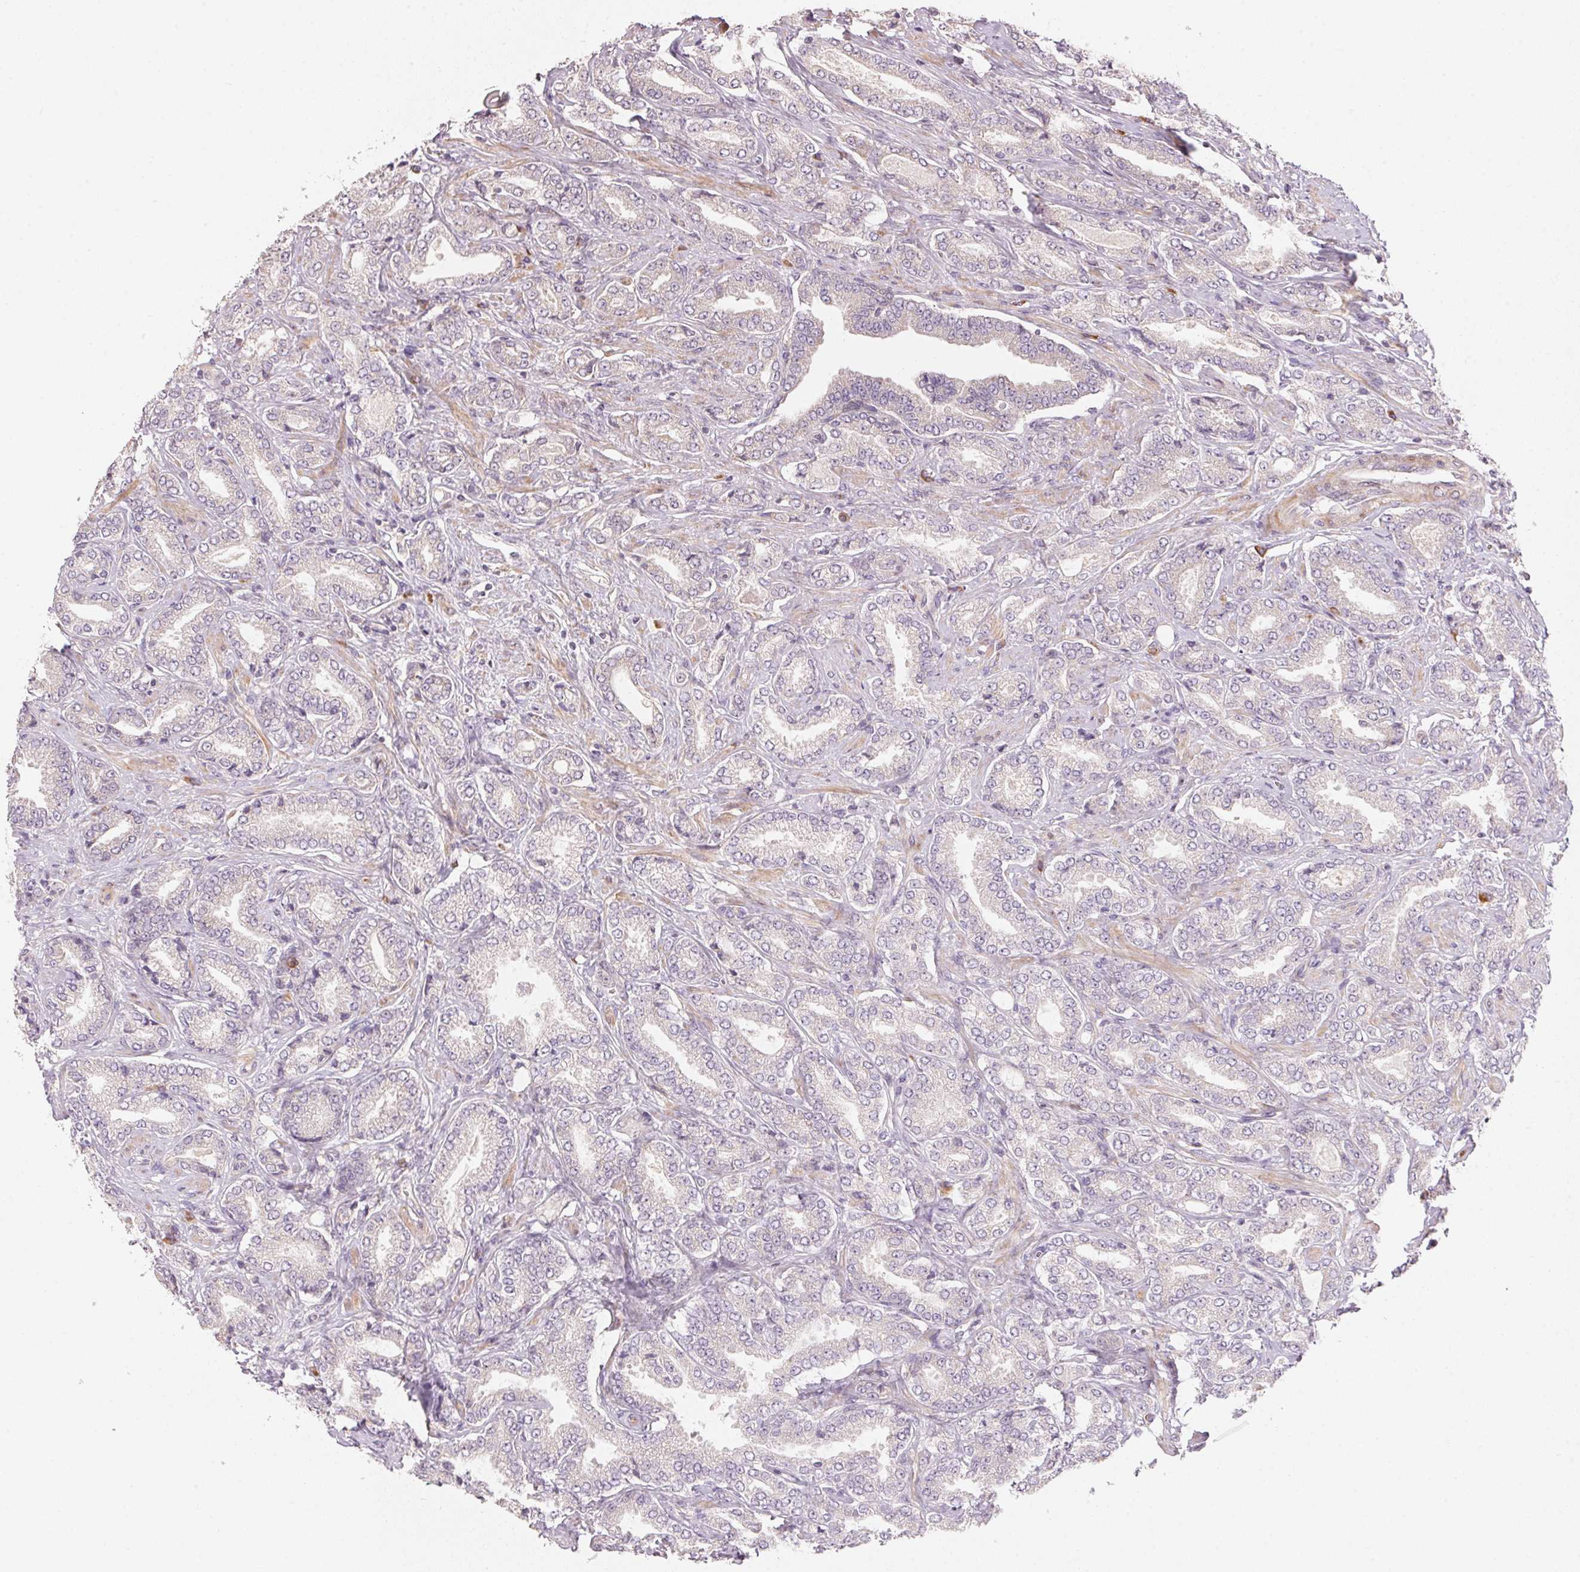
{"staining": {"intensity": "negative", "quantity": "none", "location": "none"}, "tissue": "prostate cancer", "cell_type": "Tumor cells", "image_type": "cancer", "snomed": [{"axis": "morphology", "description": "Adenocarcinoma, NOS"}, {"axis": "topography", "description": "Prostate"}], "caption": "This is an IHC micrograph of human adenocarcinoma (prostate). There is no expression in tumor cells.", "gene": "BLOC1S2", "patient": {"sex": "male", "age": 64}}